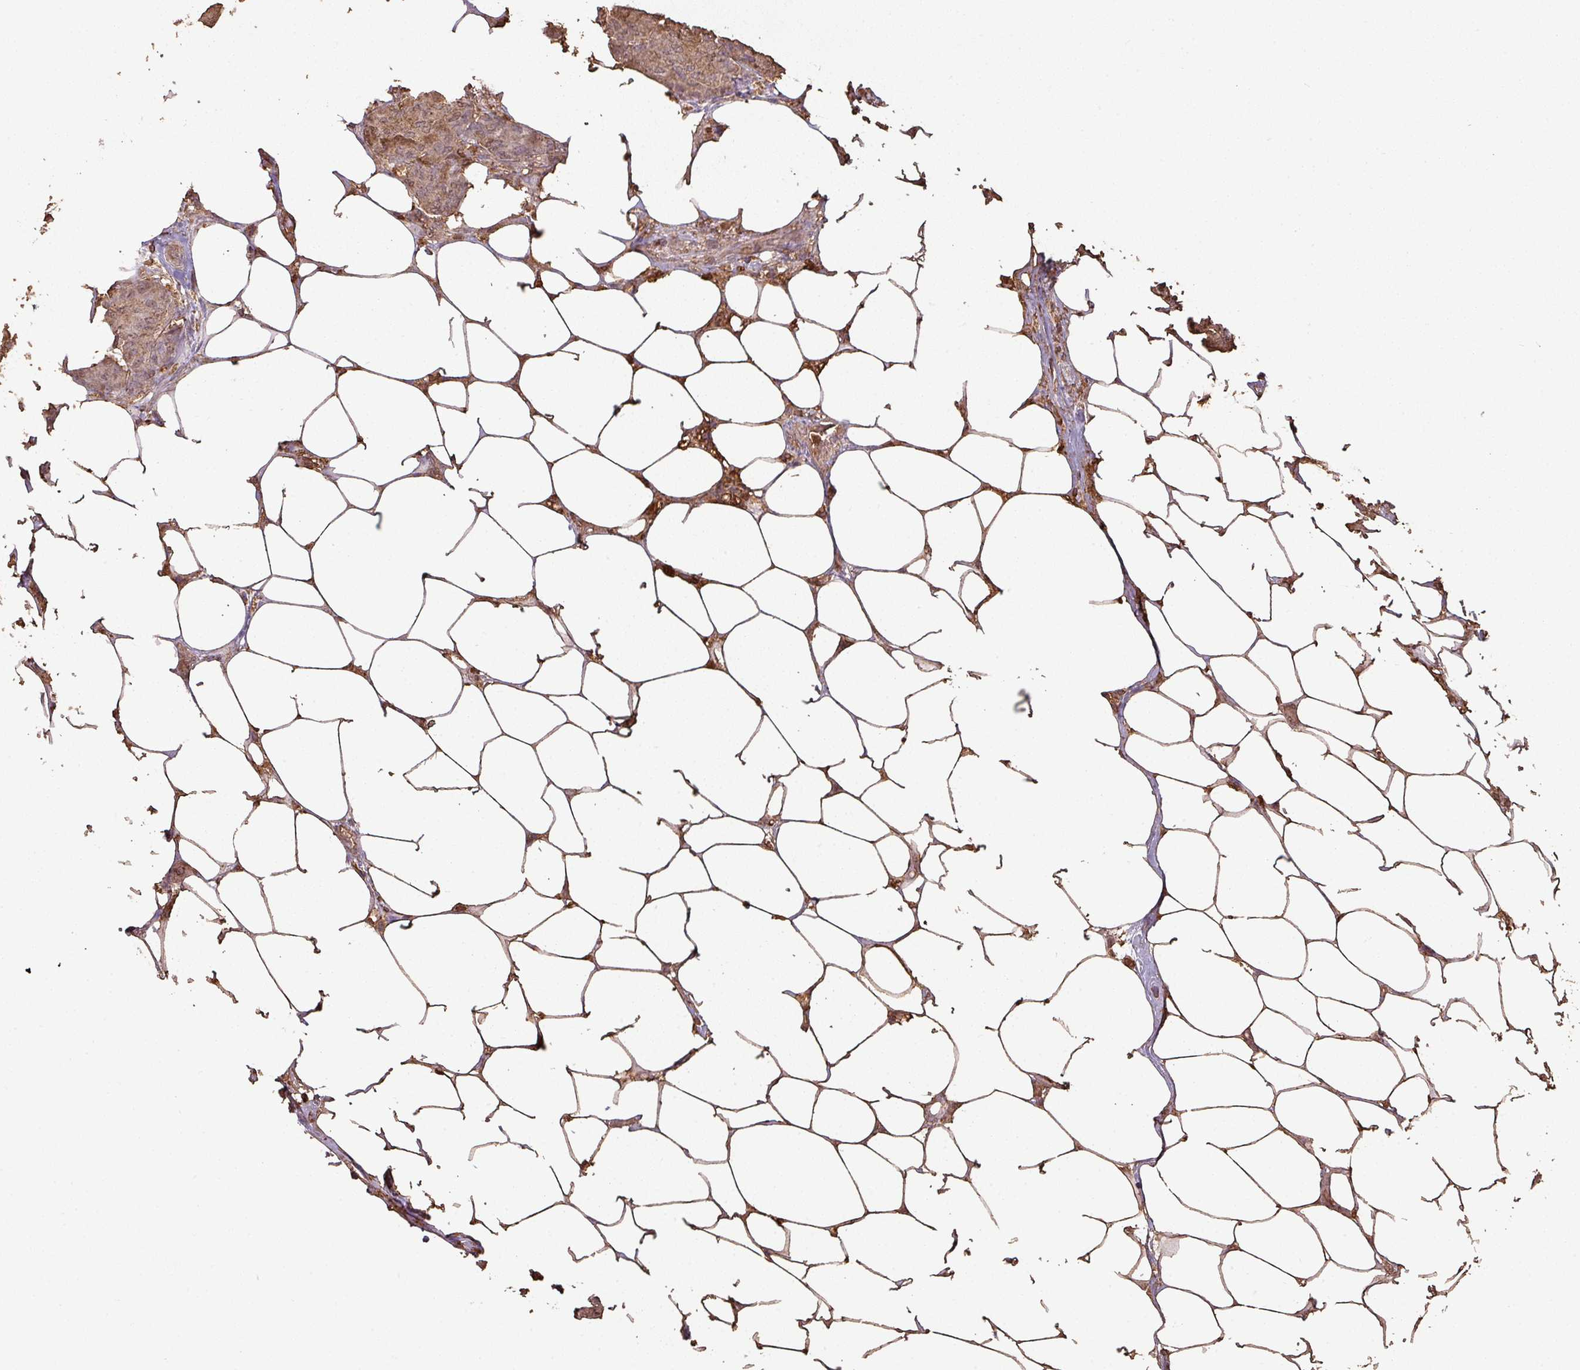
{"staining": {"intensity": "weak", "quantity": ">75%", "location": "cytoplasmic/membranous"}, "tissue": "breast cancer", "cell_type": "Tumor cells", "image_type": "cancer", "snomed": [{"axis": "morphology", "description": "Duct carcinoma"}, {"axis": "topography", "description": "Breast"}], "caption": "Immunohistochemistry (IHC) staining of breast cancer (intraductal carcinoma), which reveals low levels of weak cytoplasmic/membranous staining in approximately >75% of tumor cells indicating weak cytoplasmic/membranous protein positivity. The staining was performed using DAB (3,3'-diaminobenzidine) (brown) for protein detection and nuclei were counterstained in hematoxylin (blue).", "gene": "ATAT1", "patient": {"sex": "female", "age": 75}}